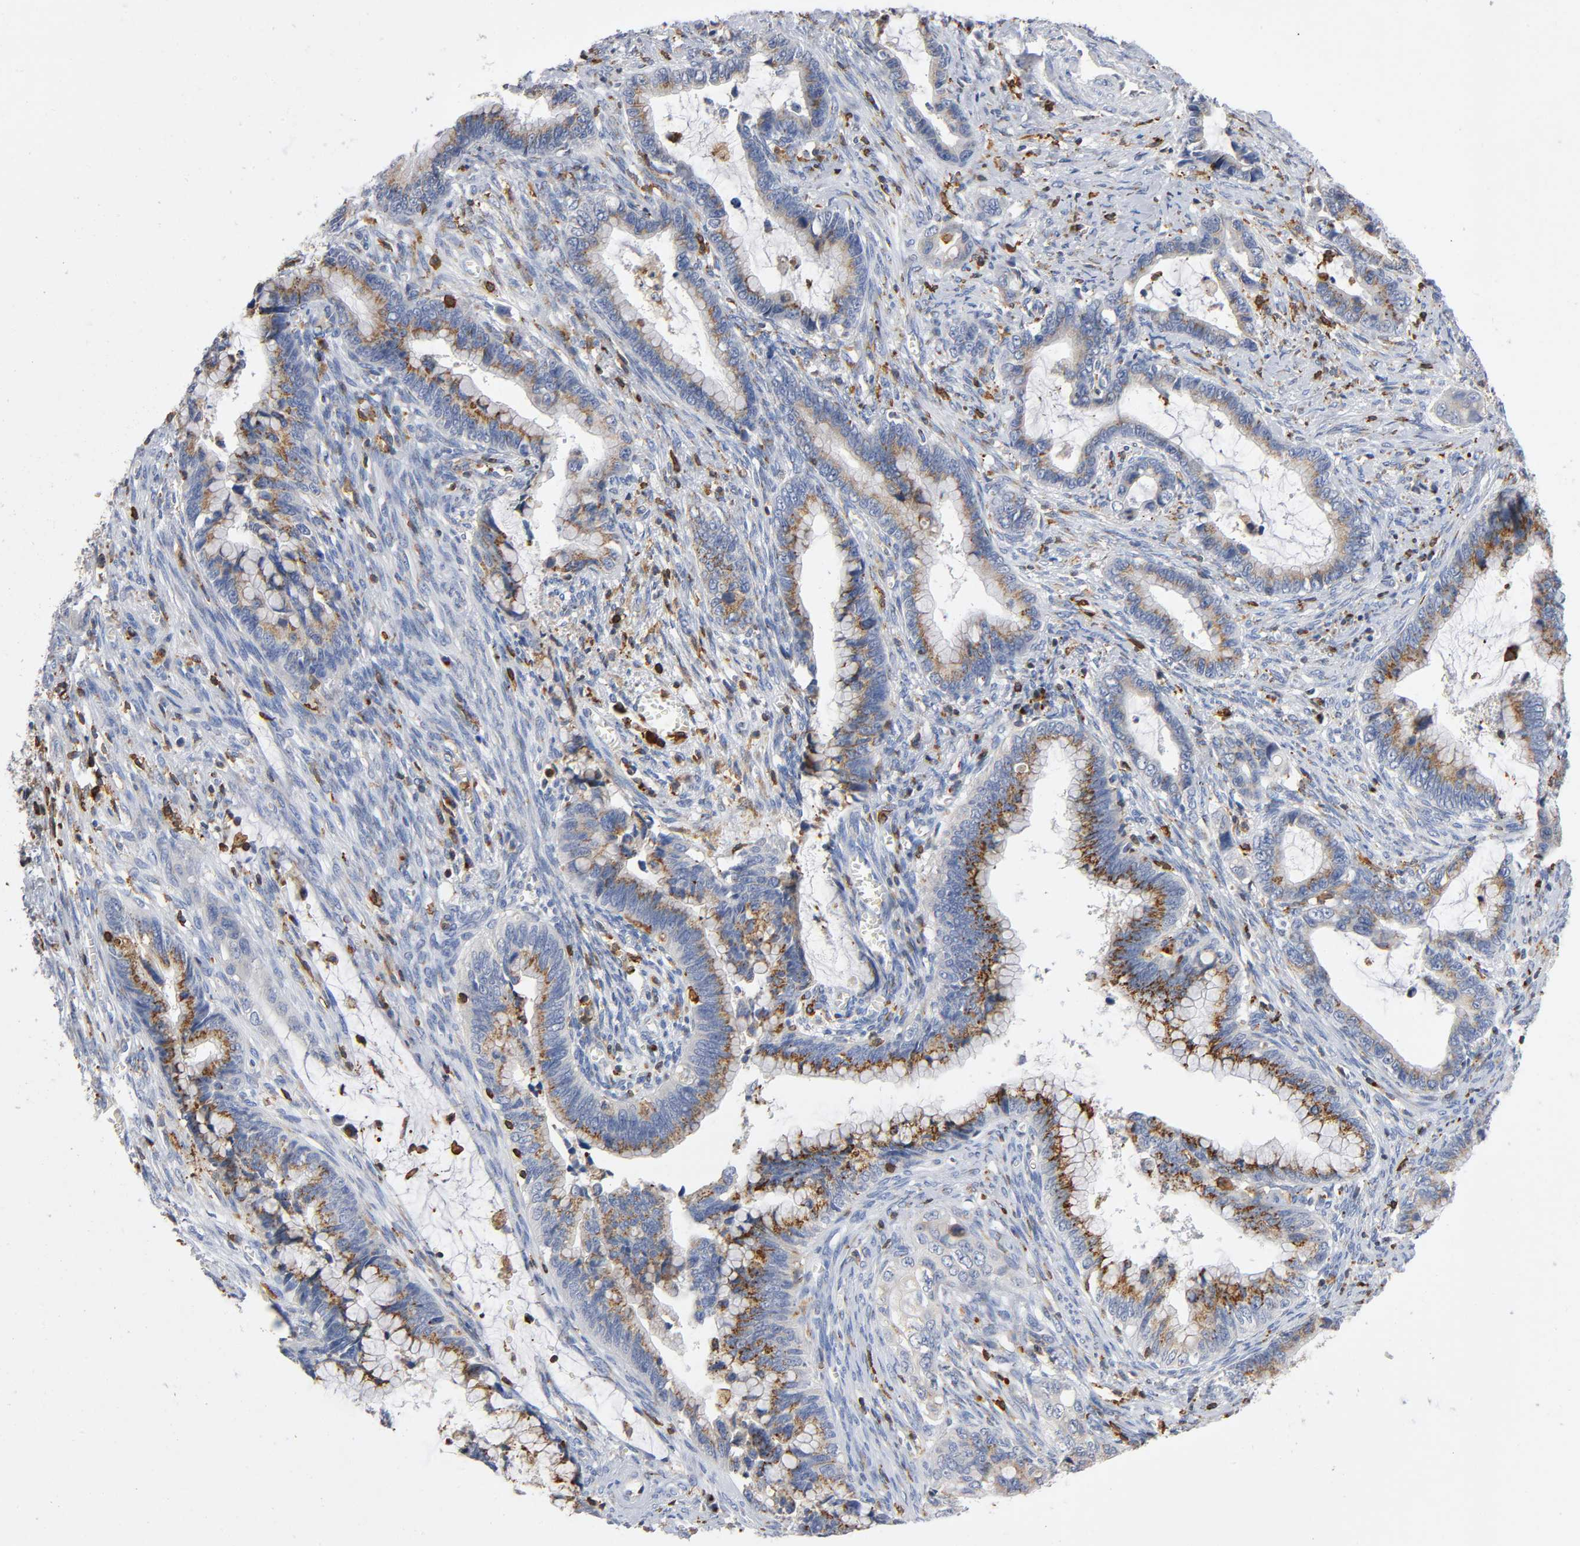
{"staining": {"intensity": "moderate", "quantity": ">75%", "location": "cytoplasmic/membranous"}, "tissue": "cervical cancer", "cell_type": "Tumor cells", "image_type": "cancer", "snomed": [{"axis": "morphology", "description": "Adenocarcinoma, NOS"}, {"axis": "topography", "description": "Cervix"}], "caption": "Protein staining of cervical adenocarcinoma tissue demonstrates moderate cytoplasmic/membranous expression in approximately >75% of tumor cells.", "gene": "CAPN10", "patient": {"sex": "female", "age": 44}}